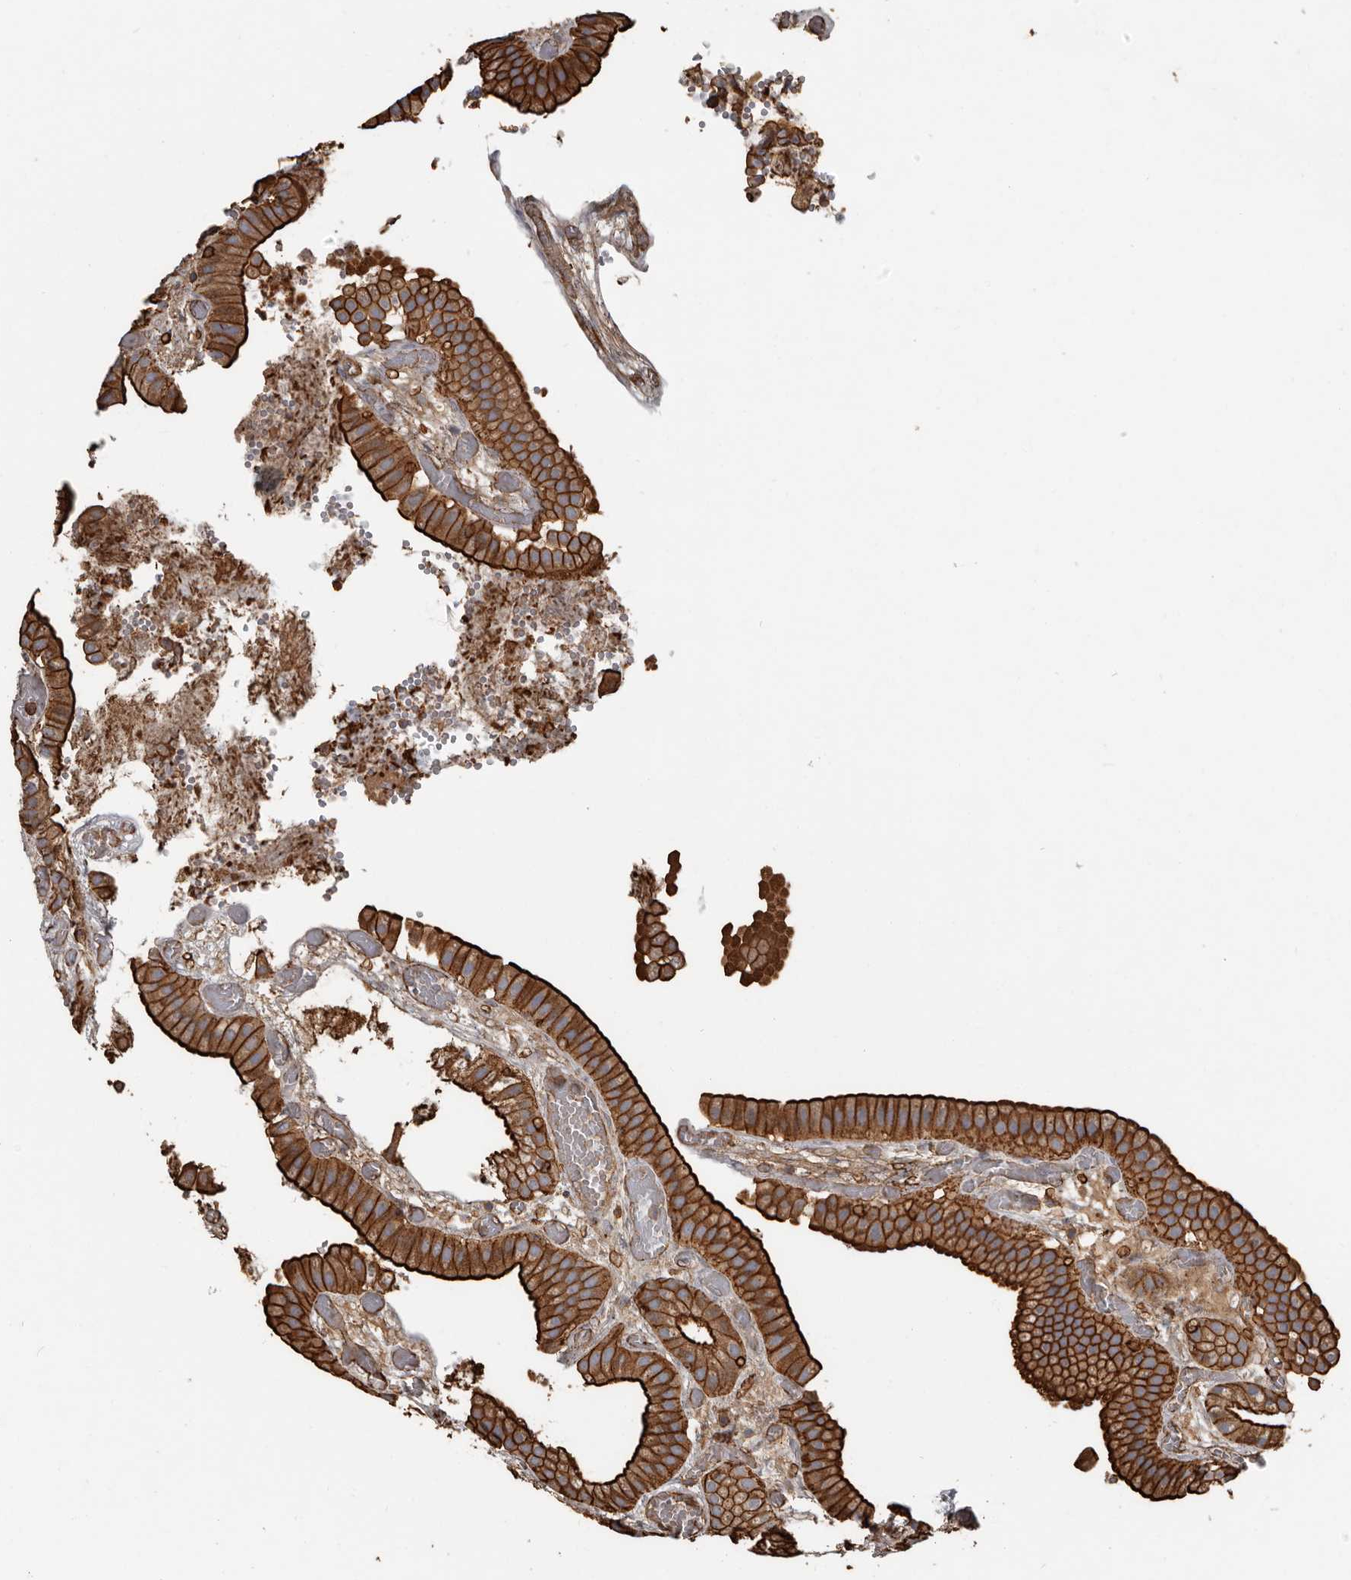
{"staining": {"intensity": "strong", "quantity": ">75%", "location": "cytoplasmic/membranous"}, "tissue": "gallbladder", "cell_type": "Glandular cells", "image_type": "normal", "snomed": [{"axis": "morphology", "description": "Normal tissue, NOS"}, {"axis": "topography", "description": "Gallbladder"}], "caption": "Immunohistochemistry (IHC) staining of unremarkable gallbladder, which exhibits high levels of strong cytoplasmic/membranous expression in about >75% of glandular cells indicating strong cytoplasmic/membranous protein expression. The staining was performed using DAB (brown) for protein detection and nuclei were counterstained in hematoxylin (blue).", "gene": "DENND6B", "patient": {"sex": "female", "age": 64}}